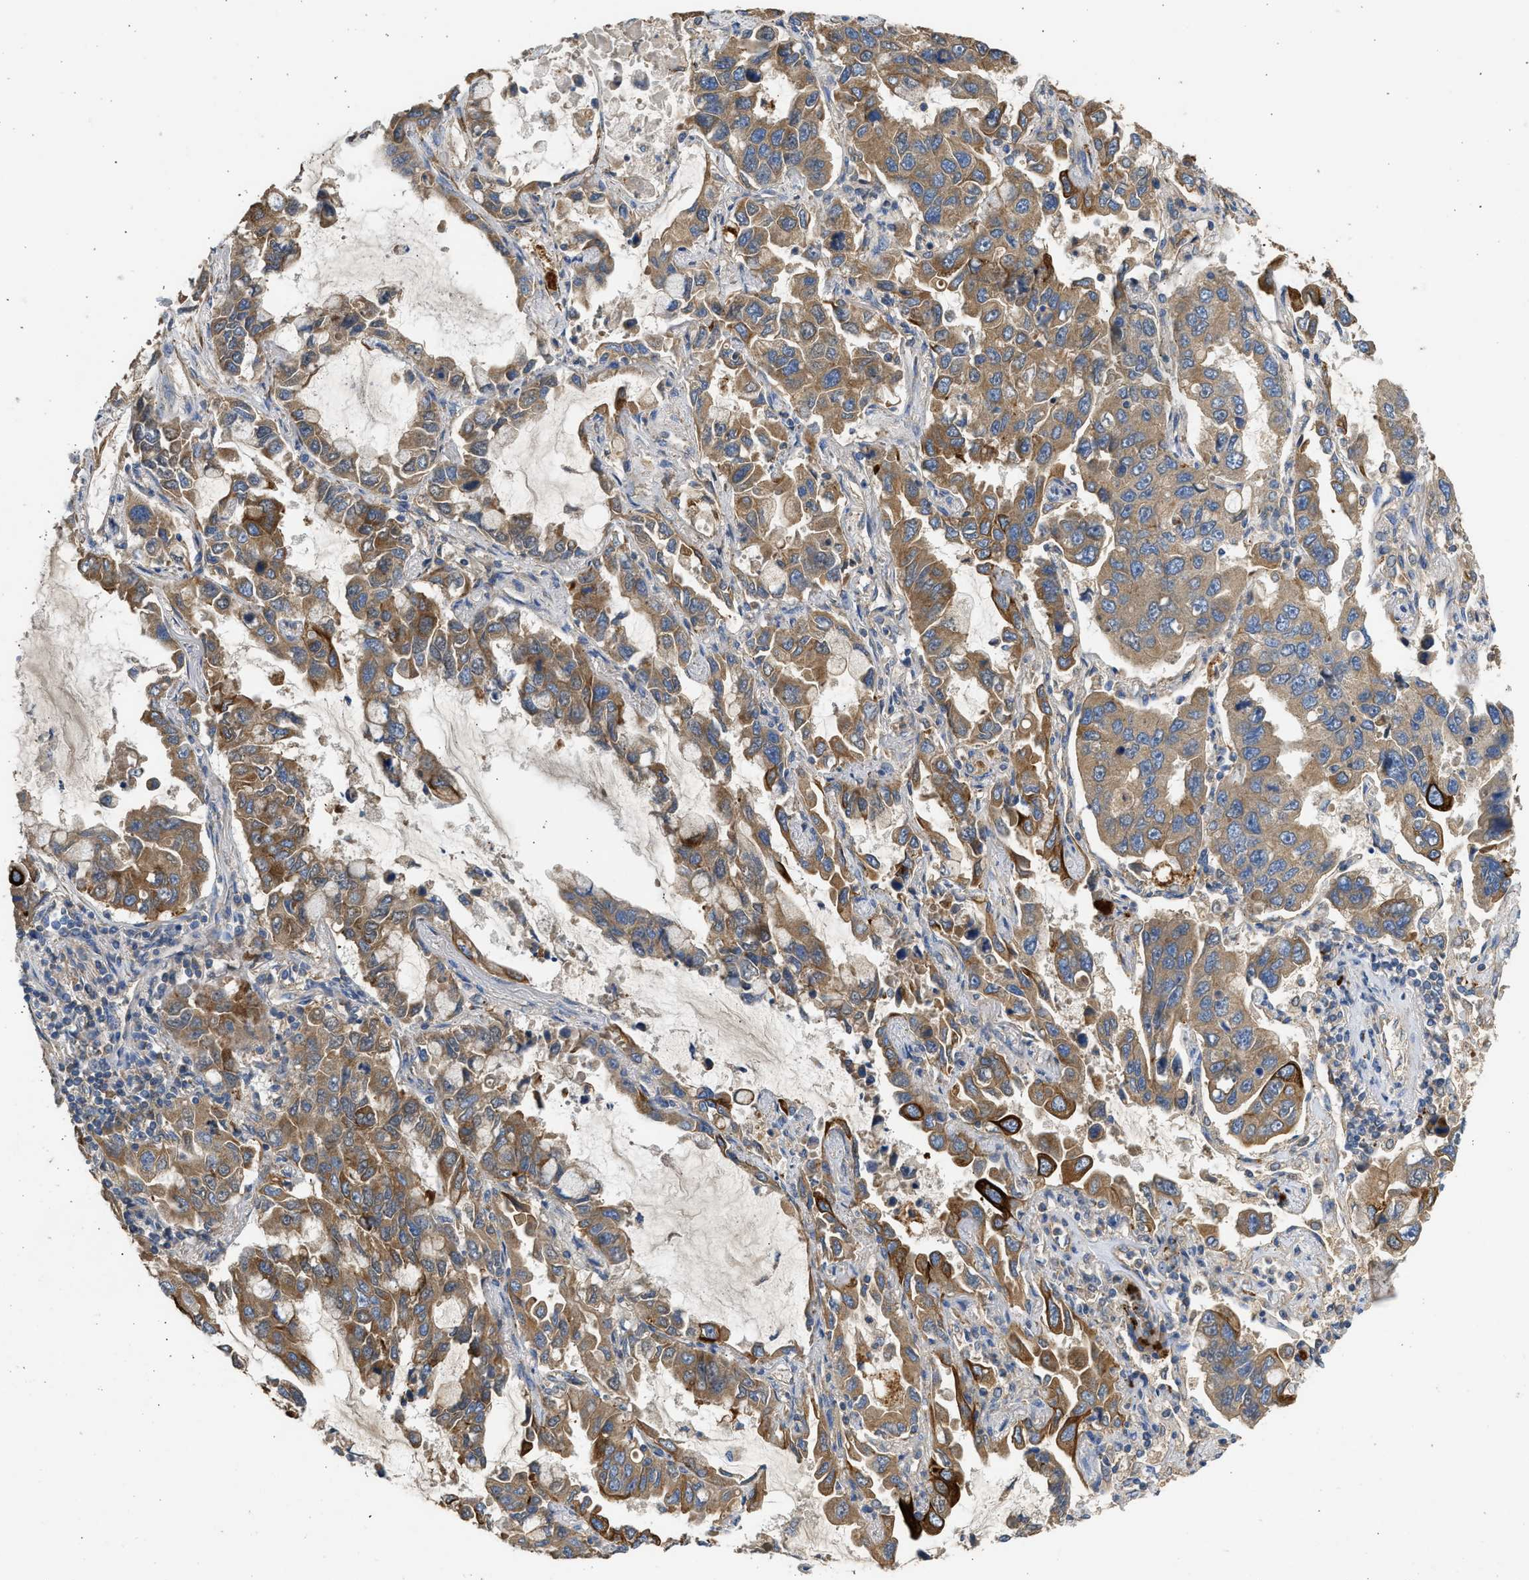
{"staining": {"intensity": "moderate", "quantity": ">75%", "location": "cytoplasmic/membranous"}, "tissue": "lung cancer", "cell_type": "Tumor cells", "image_type": "cancer", "snomed": [{"axis": "morphology", "description": "Adenocarcinoma, NOS"}, {"axis": "topography", "description": "Lung"}], "caption": "DAB (3,3'-diaminobenzidine) immunohistochemical staining of human lung adenocarcinoma reveals moderate cytoplasmic/membranous protein positivity in about >75% of tumor cells. (IHC, brightfield microscopy, high magnification).", "gene": "CSRNP2", "patient": {"sex": "male", "age": 64}}